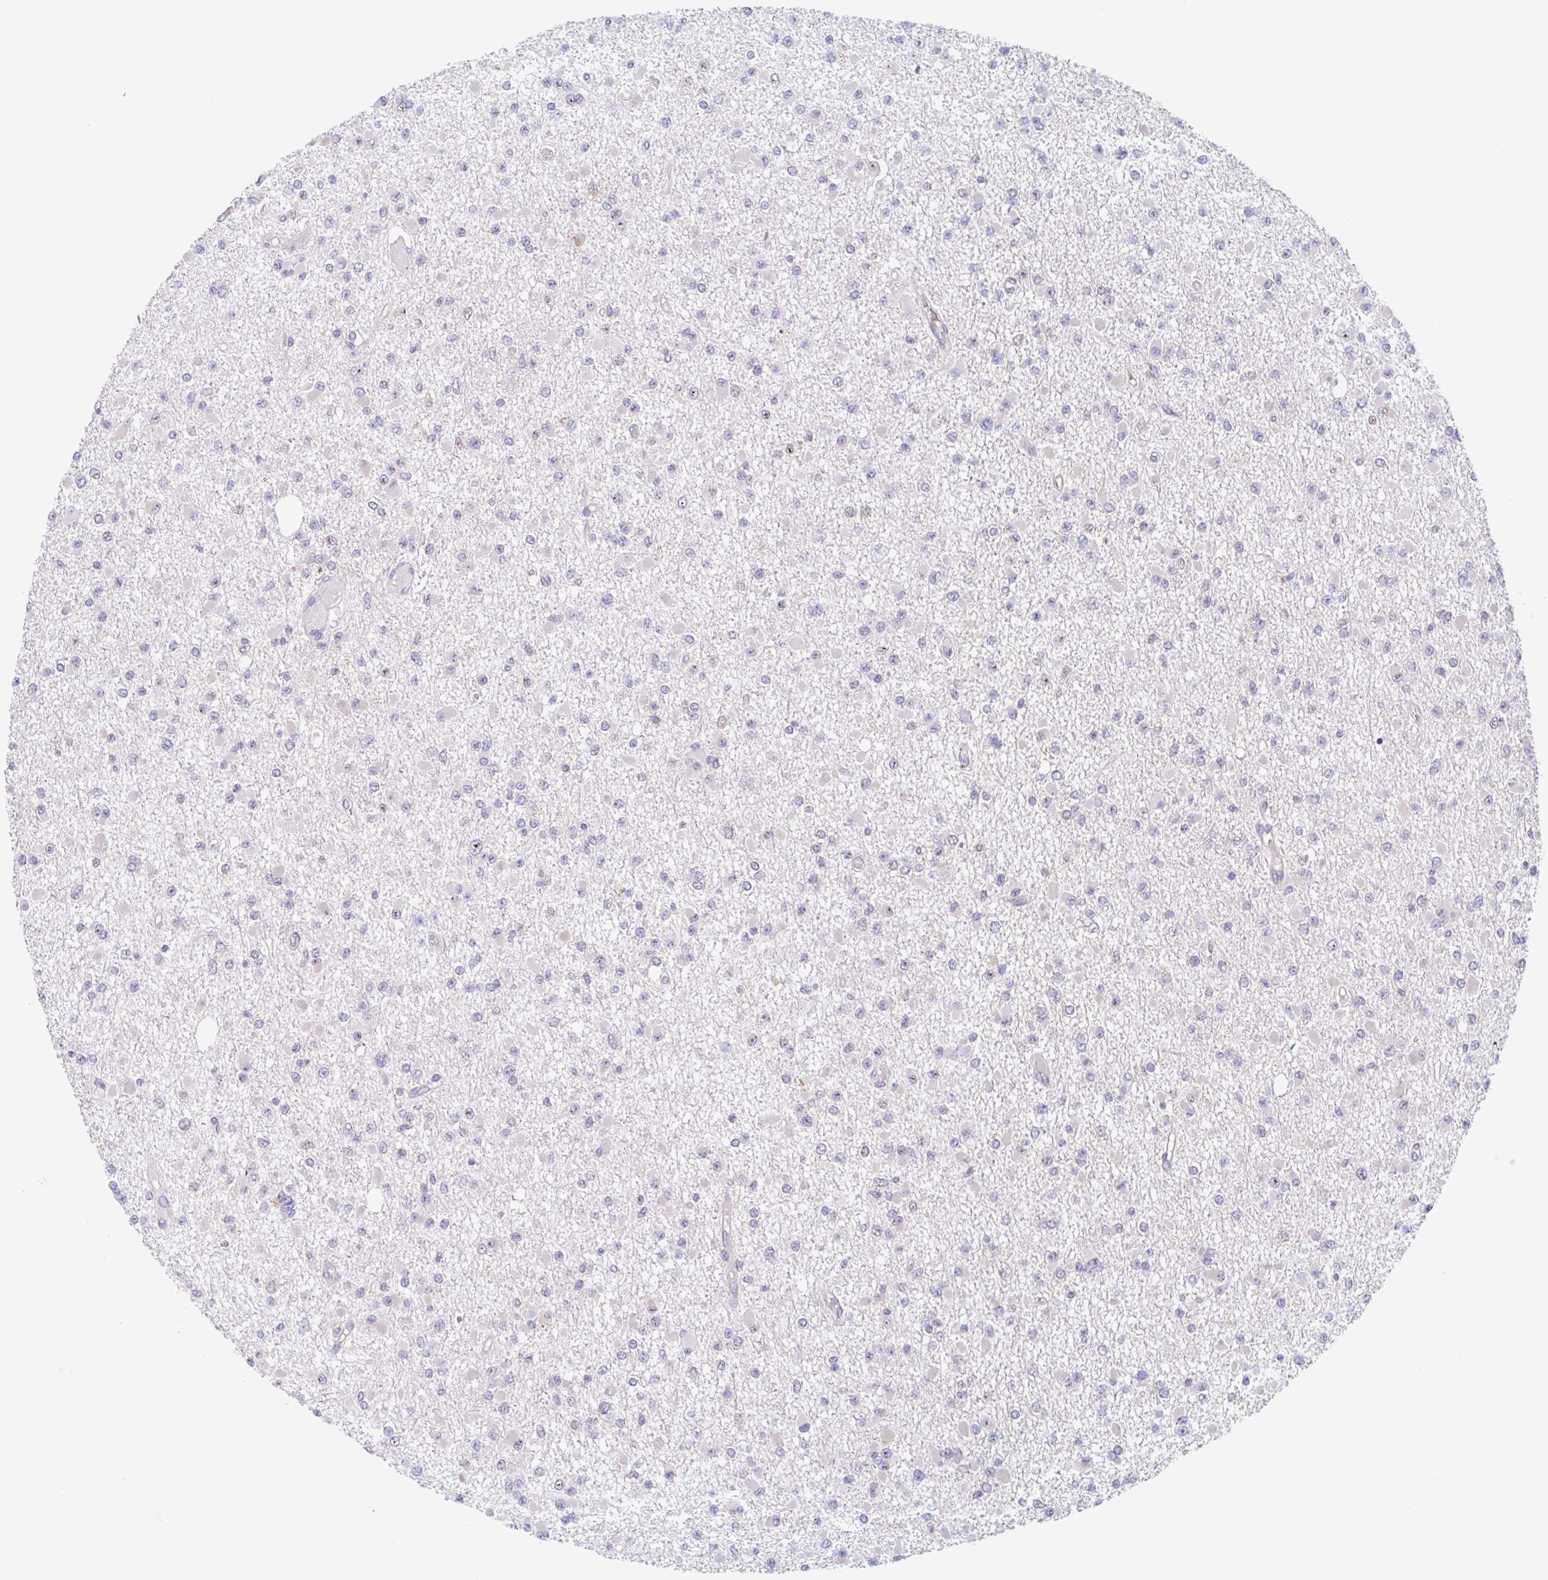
{"staining": {"intensity": "weak", "quantity": "<25%", "location": "nuclear"}, "tissue": "glioma", "cell_type": "Tumor cells", "image_type": "cancer", "snomed": [{"axis": "morphology", "description": "Glioma, malignant, Low grade"}, {"axis": "topography", "description": "Brain"}], "caption": "IHC photomicrograph of malignant low-grade glioma stained for a protein (brown), which demonstrates no expression in tumor cells. (IHC, brightfield microscopy, high magnification).", "gene": "TMEM86A", "patient": {"sex": "female", "age": 22}}